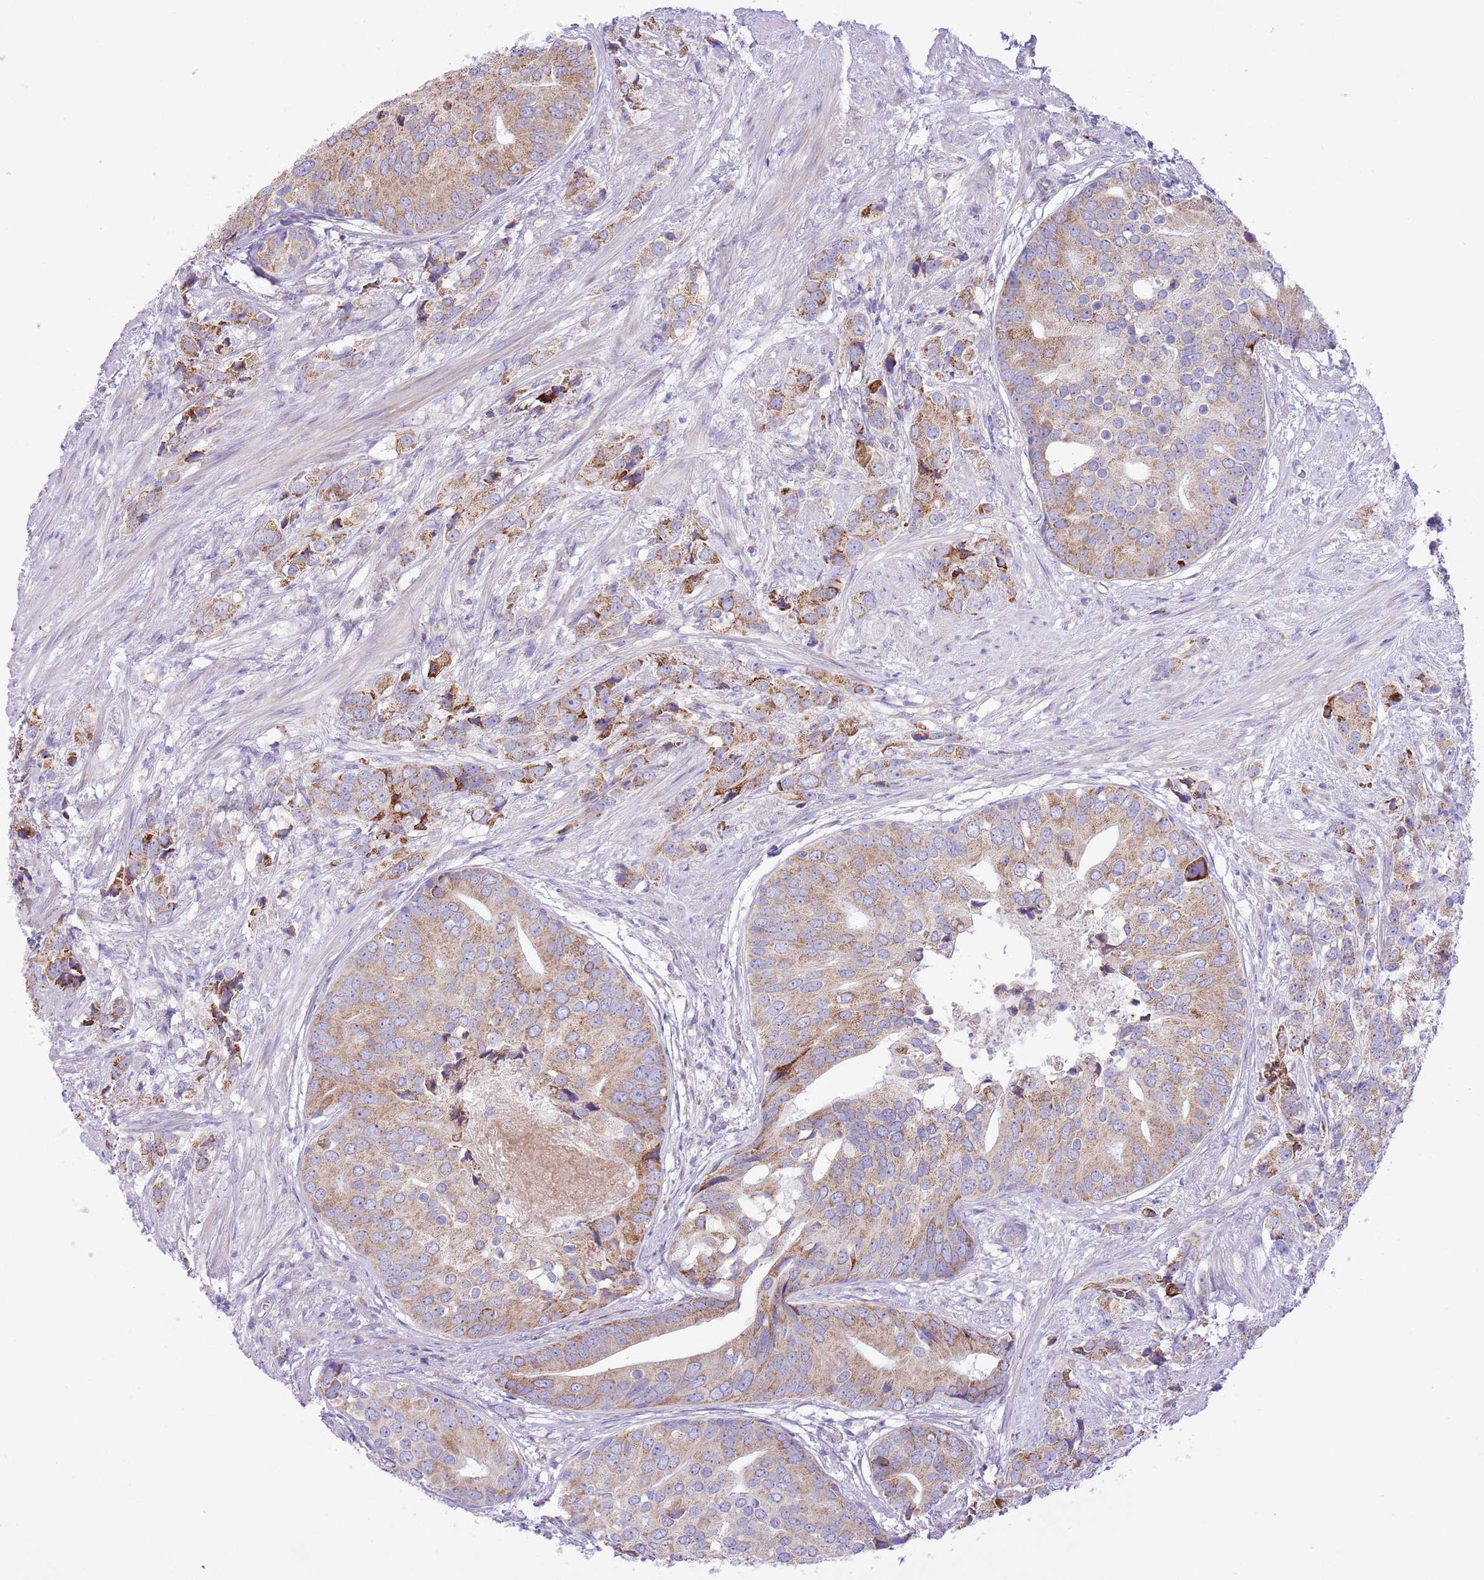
{"staining": {"intensity": "moderate", "quantity": "25%-75%", "location": "cytoplasmic/membranous"}, "tissue": "prostate cancer", "cell_type": "Tumor cells", "image_type": "cancer", "snomed": [{"axis": "morphology", "description": "Adenocarcinoma, High grade"}, {"axis": "topography", "description": "Prostate"}], "caption": "Prostate cancer stained for a protein (brown) reveals moderate cytoplasmic/membranous positive expression in approximately 25%-75% of tumor cells.", "gene": "OAZ2", "patient": {"sex": "male", "age": 62}}